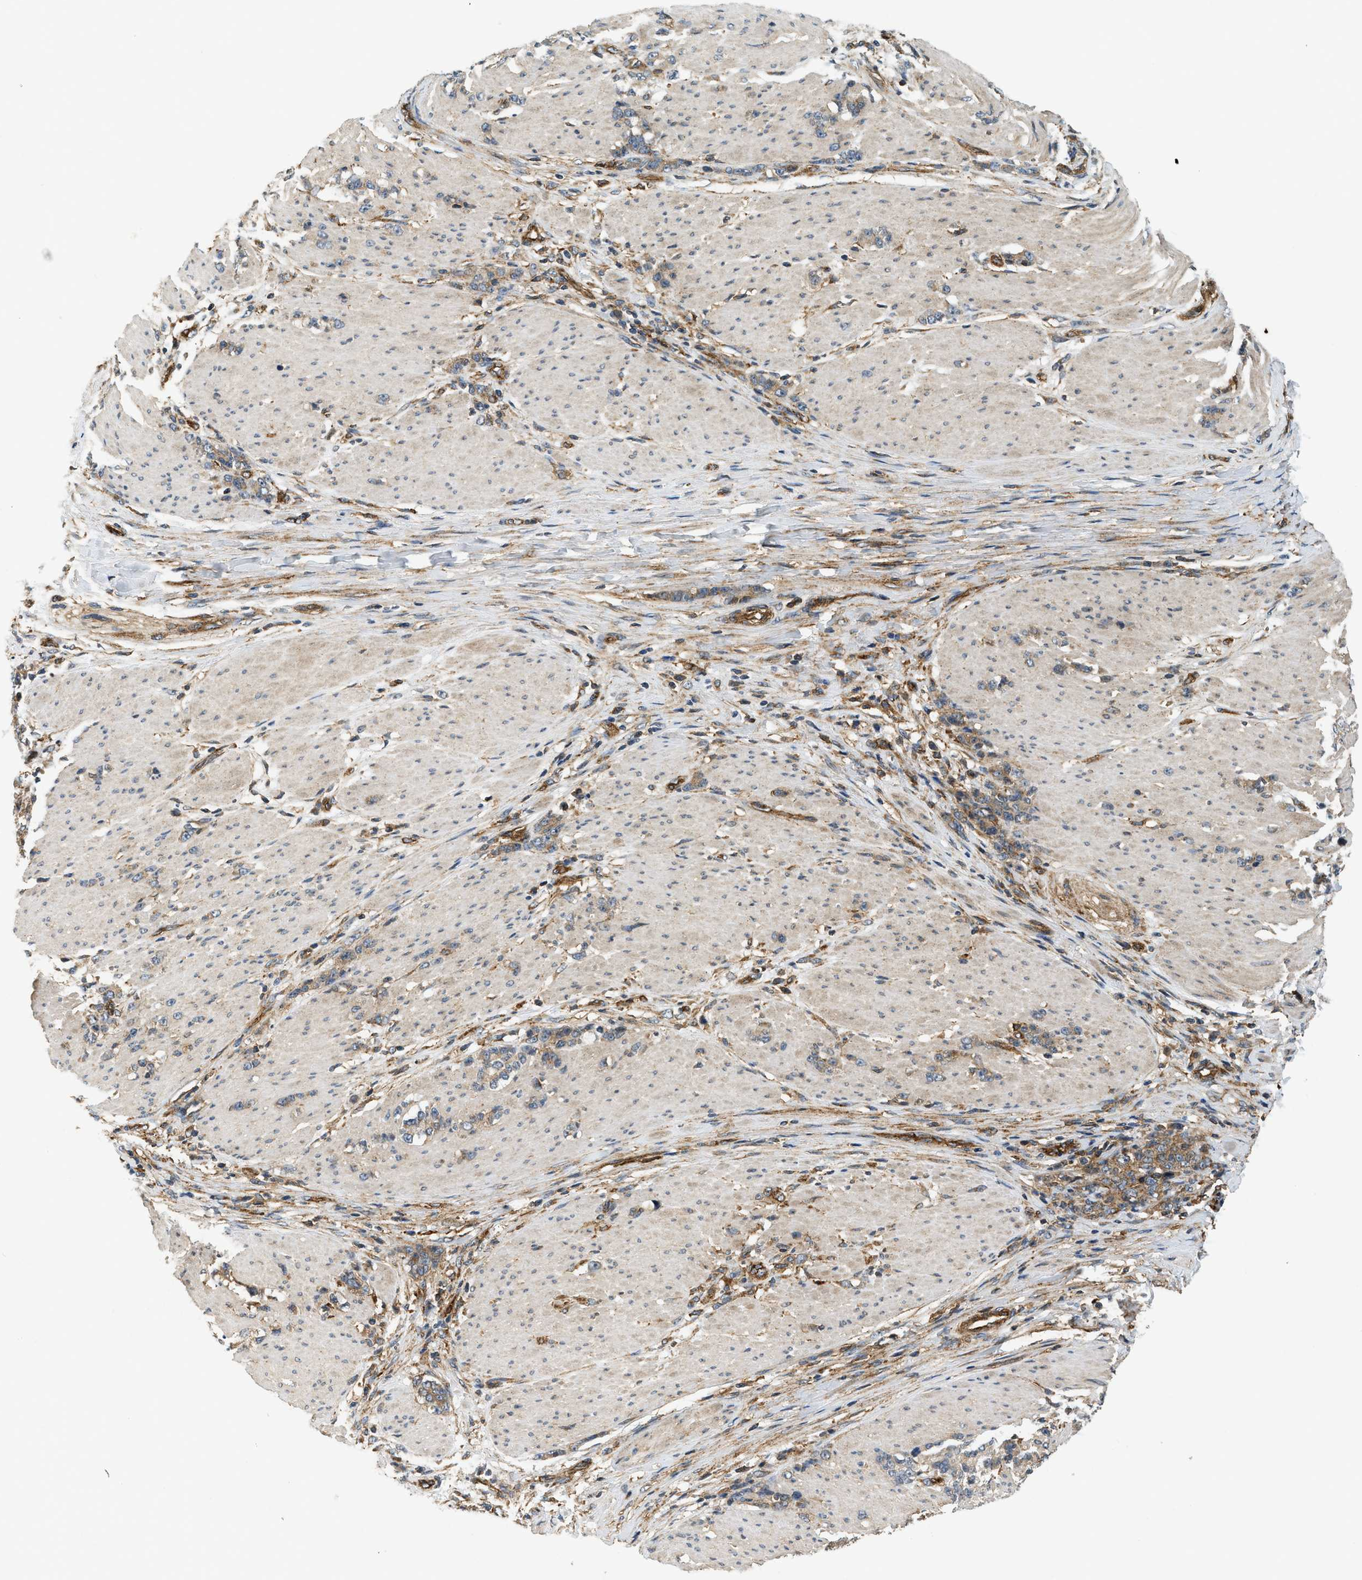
{"staining": {"intensity": "moderate", "quantity": ">75%", "location": "cytoplasmic/membranous"}, "tissue": "stomach cancer", "cell_type": "Tumor cells", "image_type": "cancer", "snomed": [{"axis": "morphology", "description": "Adenocarcinoma, NOS"}, {"axis": "topography", "description": "Stomach, lower"}], "caption": "Immunohistochemical staining of human stomach cancer shows medium levels of moderate cytoplasmic/membranous protein staining in approximately >75% of tumor cells.", "gene": "HIP1", "patient": {"sex": "male", "age": 88}}